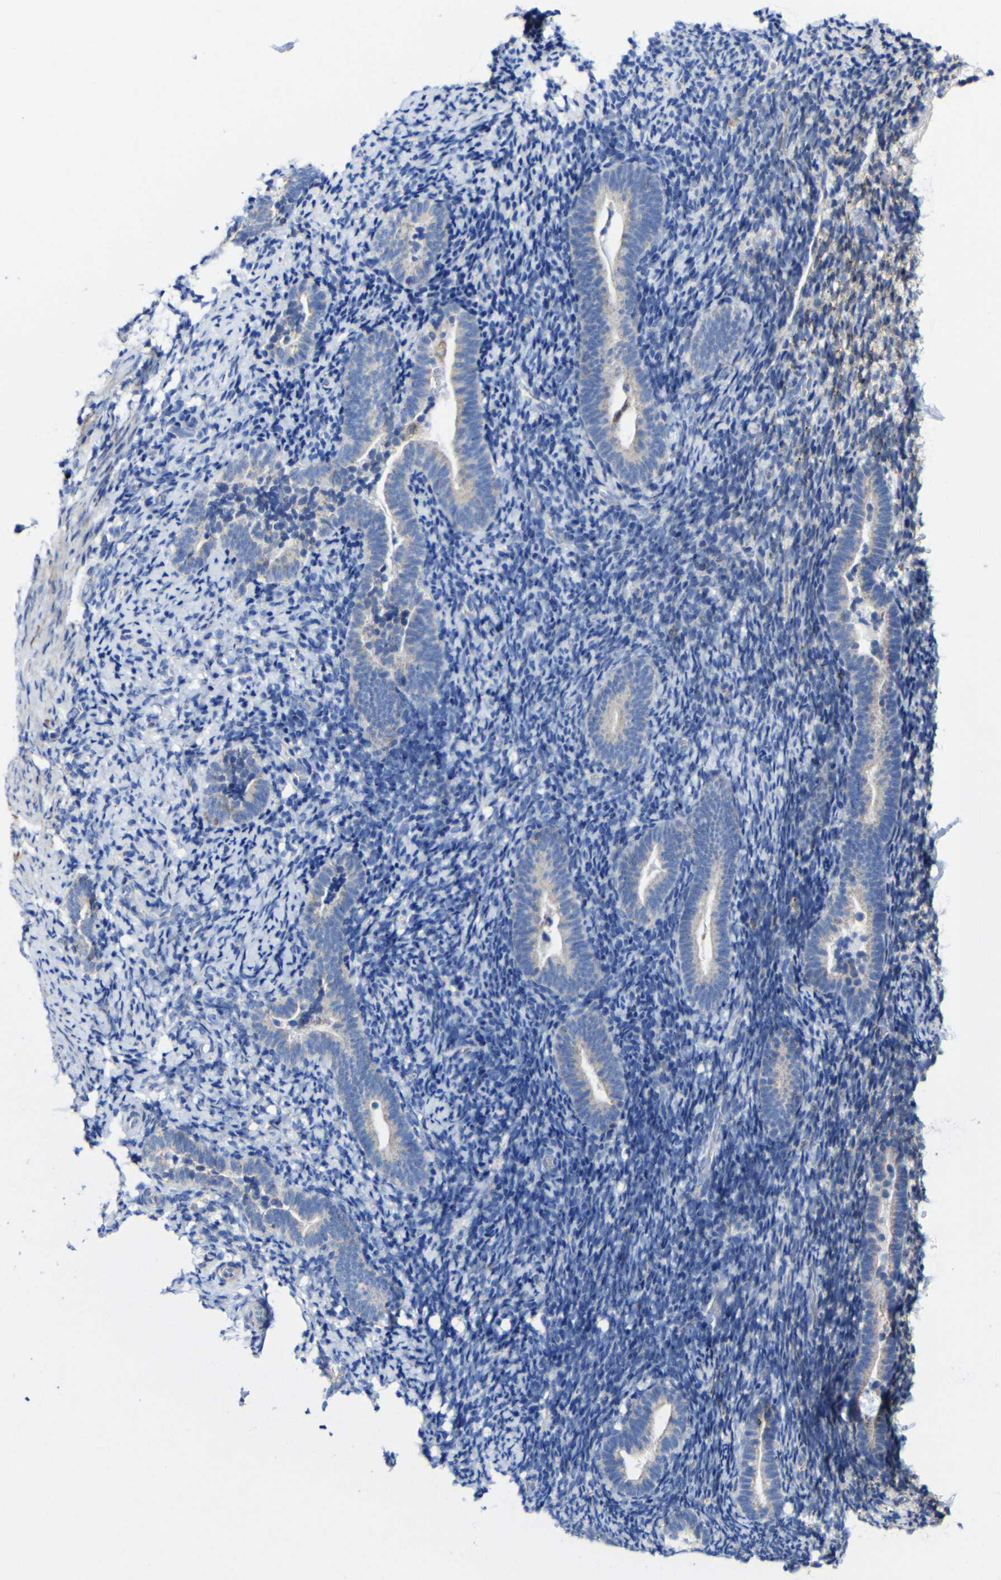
{"staining": {"intensity": "moderate", "quantity": "<25%", "location": "cytoplasmic/membranous"}, "tissue": "endometrium", "cell_type": "Cells in endometrial stroma", "image_type": "normal", "snomed": [{"axis": "morphology", "description": "Normal tissue, NOS"}, {"axis": "topography", "description": "Endometrium"}], "caption": "Brown immunohistochemical staining in unremarkable human endometrium shows moderate cytoplasmic/membranous staining in about <25% of cells in endometrial stroma. Using DAB (3,3'-diaminobenzidine) (brown) and hematoxylin (blue) stains, captured at high magnification using brightfield microscopy.", "gene": "CCDC90B", "patient": {"sex": "female", "age": 51}}